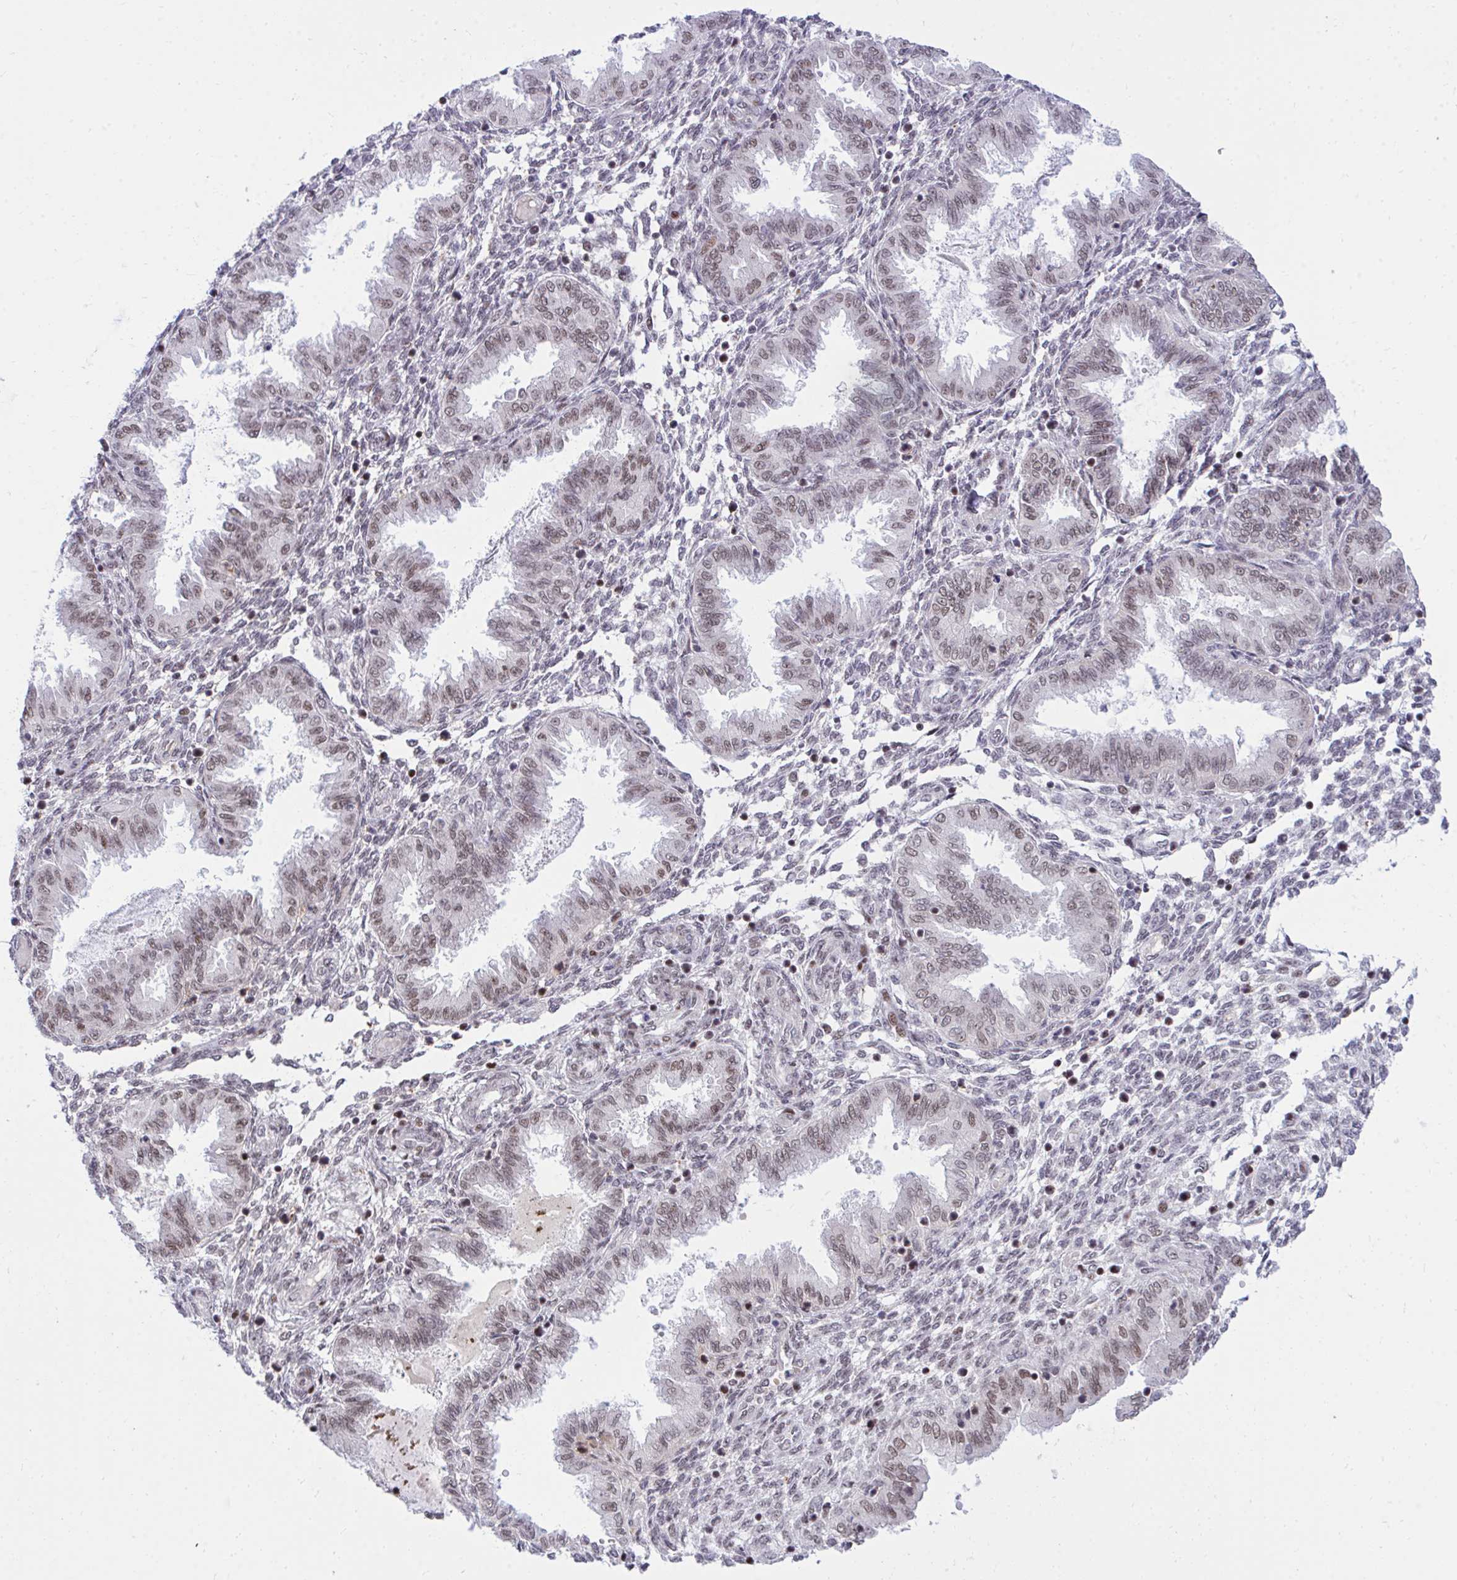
{"staining": {"intensity": "moderate", "quantity": "<25%", "location": "nuclear"}, "tissue": "endometrium", "cell_type": "Cells in endometrial stroma", "image_type": "normal", "snomed": [{"axis": "morphology", "description": "Normal tissue, NOS"}, {"axis": "topography", "description": "Endometrium"}], "caption": "A high-resolution image shows immunohistochemistry staining of unremarkable endometrium, which reveals moderate nuclear positivity in approximately <25% of cells in endometrial stroma.", "gene": "C14orf39", "patient": {"sex": "female", "age": 33}}